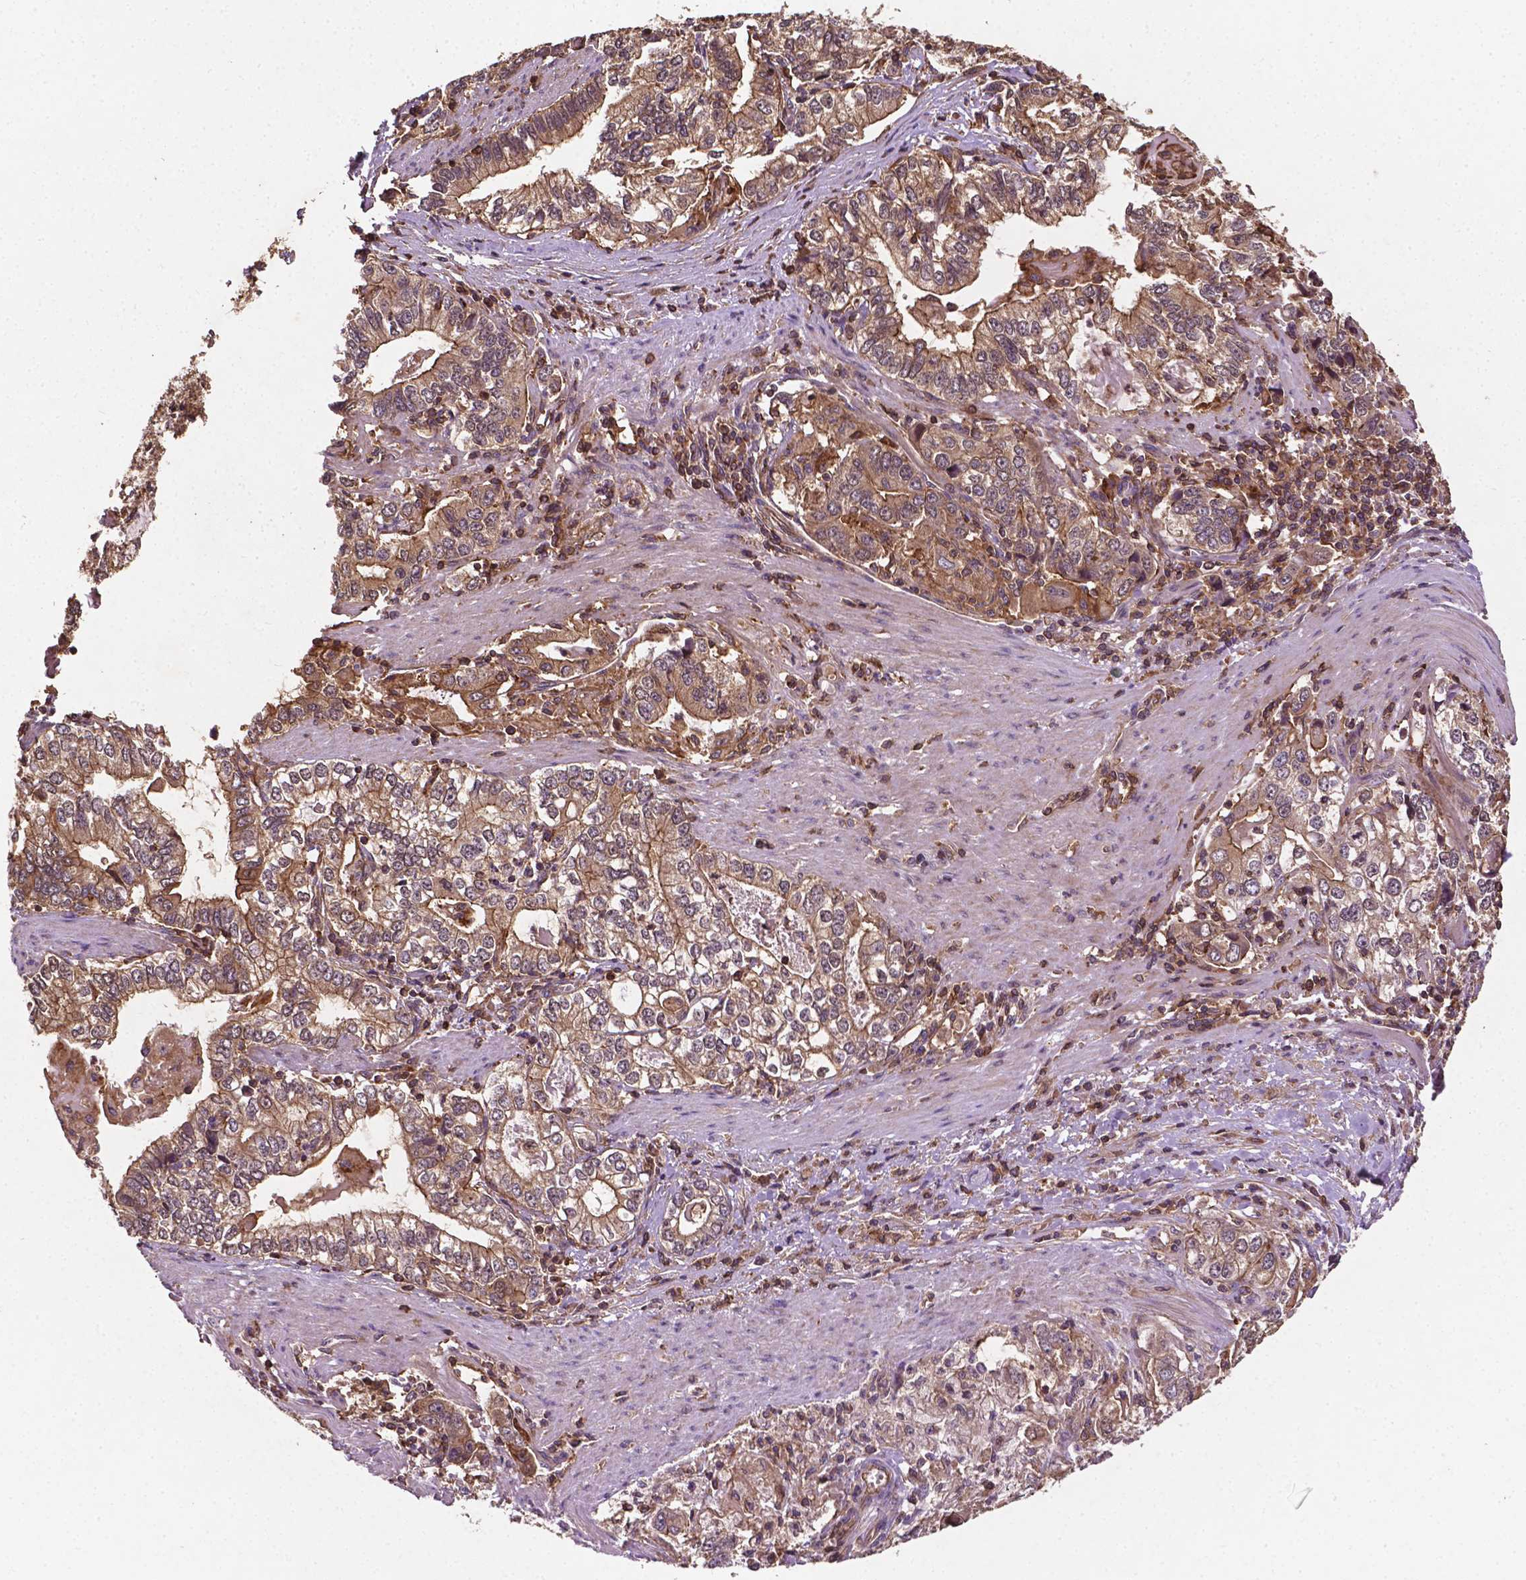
{"staining": {"intensity": "moderate", "quantity": ">75%", "location": "cytoplasmic/membranous"}, "tissue": "stomach cancer", "cell_type": "Tumor cells", "image_type": "cancer", "snomed": [{"axis": "morphology", "description": "Adenocarcinoma, NOS"}, {"axis": "topography", "description": "Stomach, lower"}], "caption": "A histopathology image showing moderate cytoplasmic/membranous staining in about >75% of tumor cells in adenocarcinoma (stomach), as visualized by brown immunohistochemical staining.", "gene": "ZMYND19", "patient": {"sex": "female", "age": 72}}